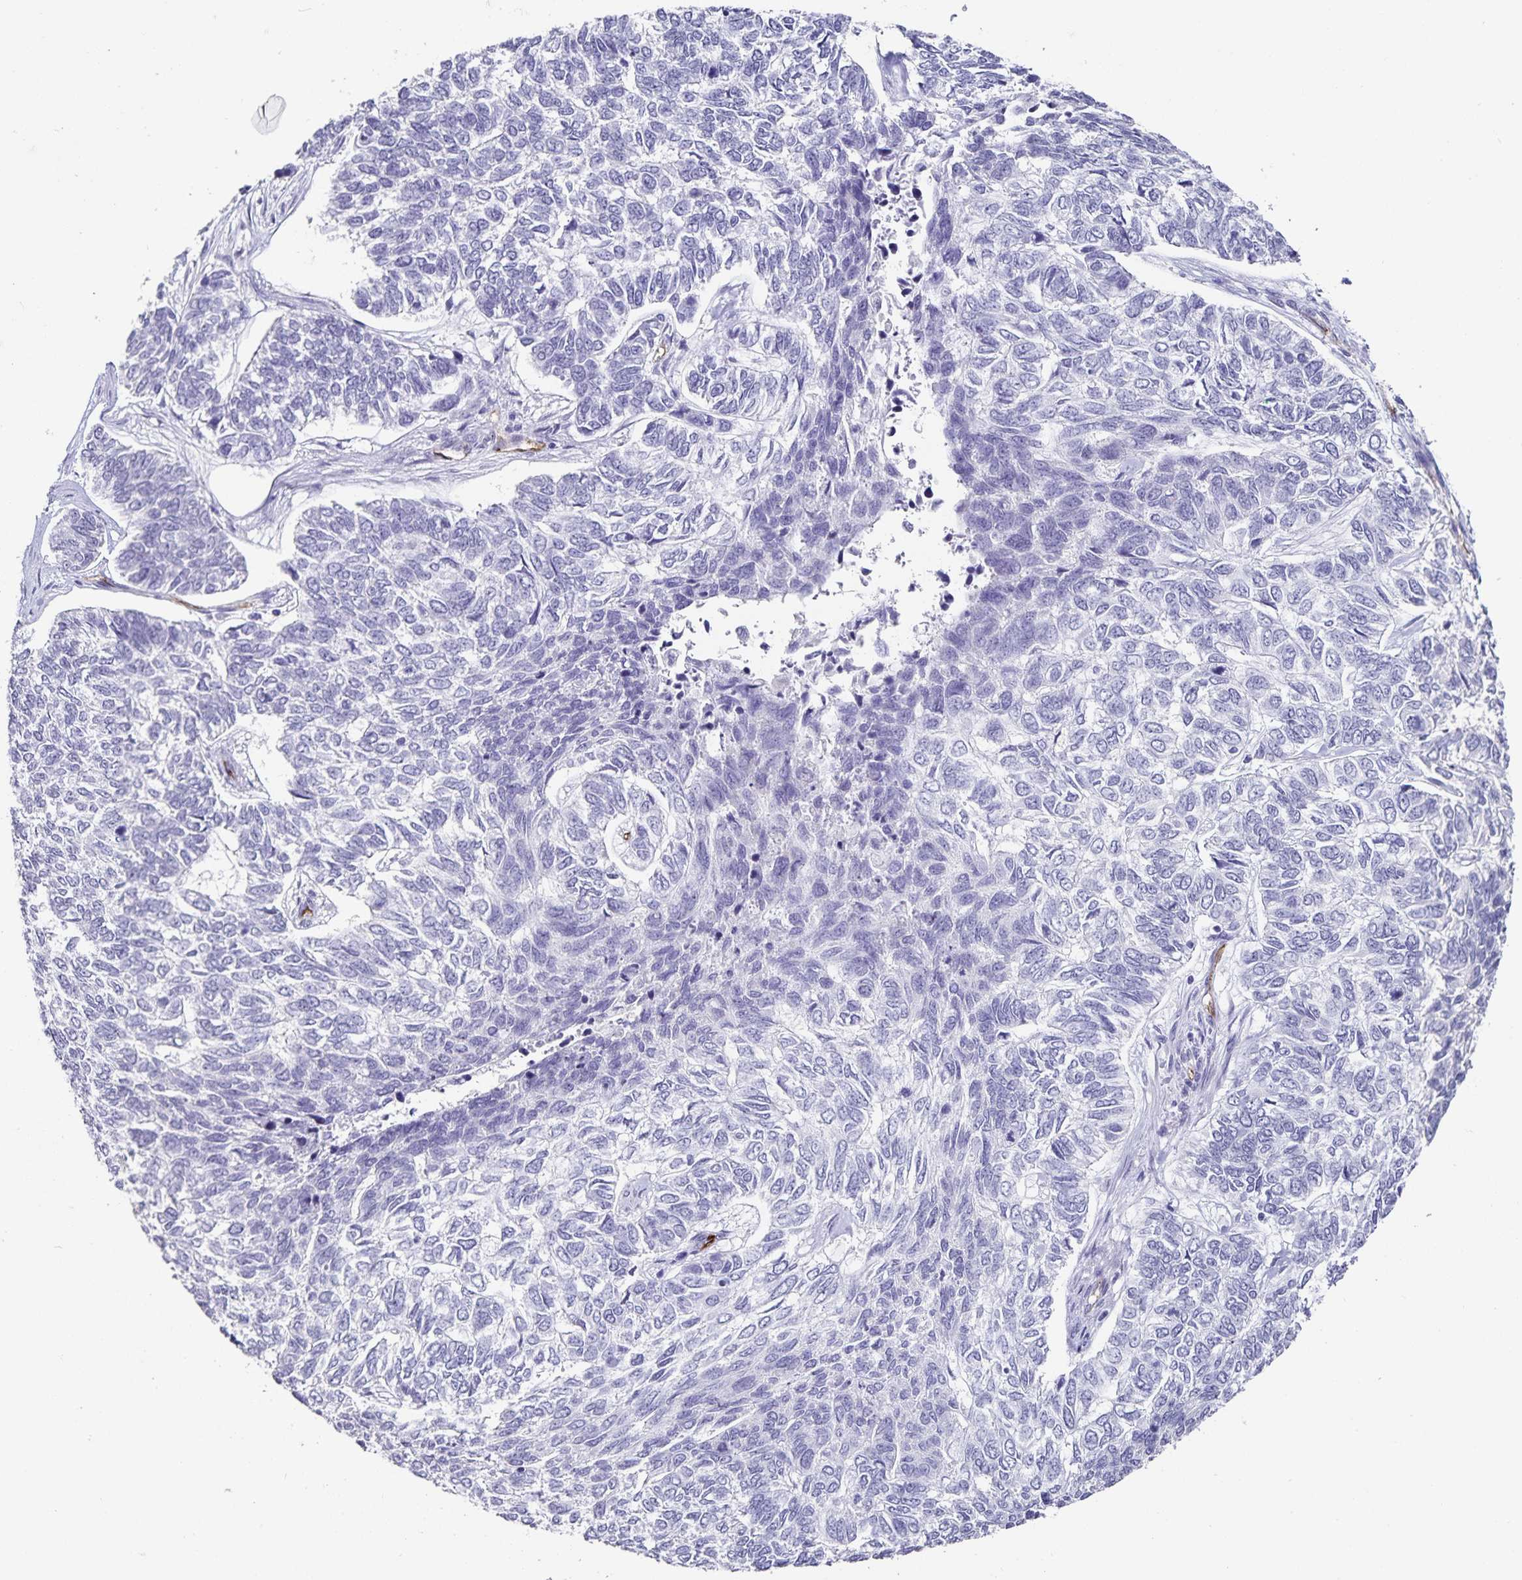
{"staining": {"intensity": "negative", "quantity": "none", "location": "none"}, "tissue": "skin cancer", "cell_type": "Tumor cells", "image_type": "cancer", "snomed": [{"axis": "morphology", "description": "Basal cell carcinoma"}, {"axis": "topography", "description": "Skin"}], "caption": "Tumor cells show no significant protein expression in skin basal cell carcinoma.", "gene": "PODXL", "patient": {"sex": "female", "age": 65}}